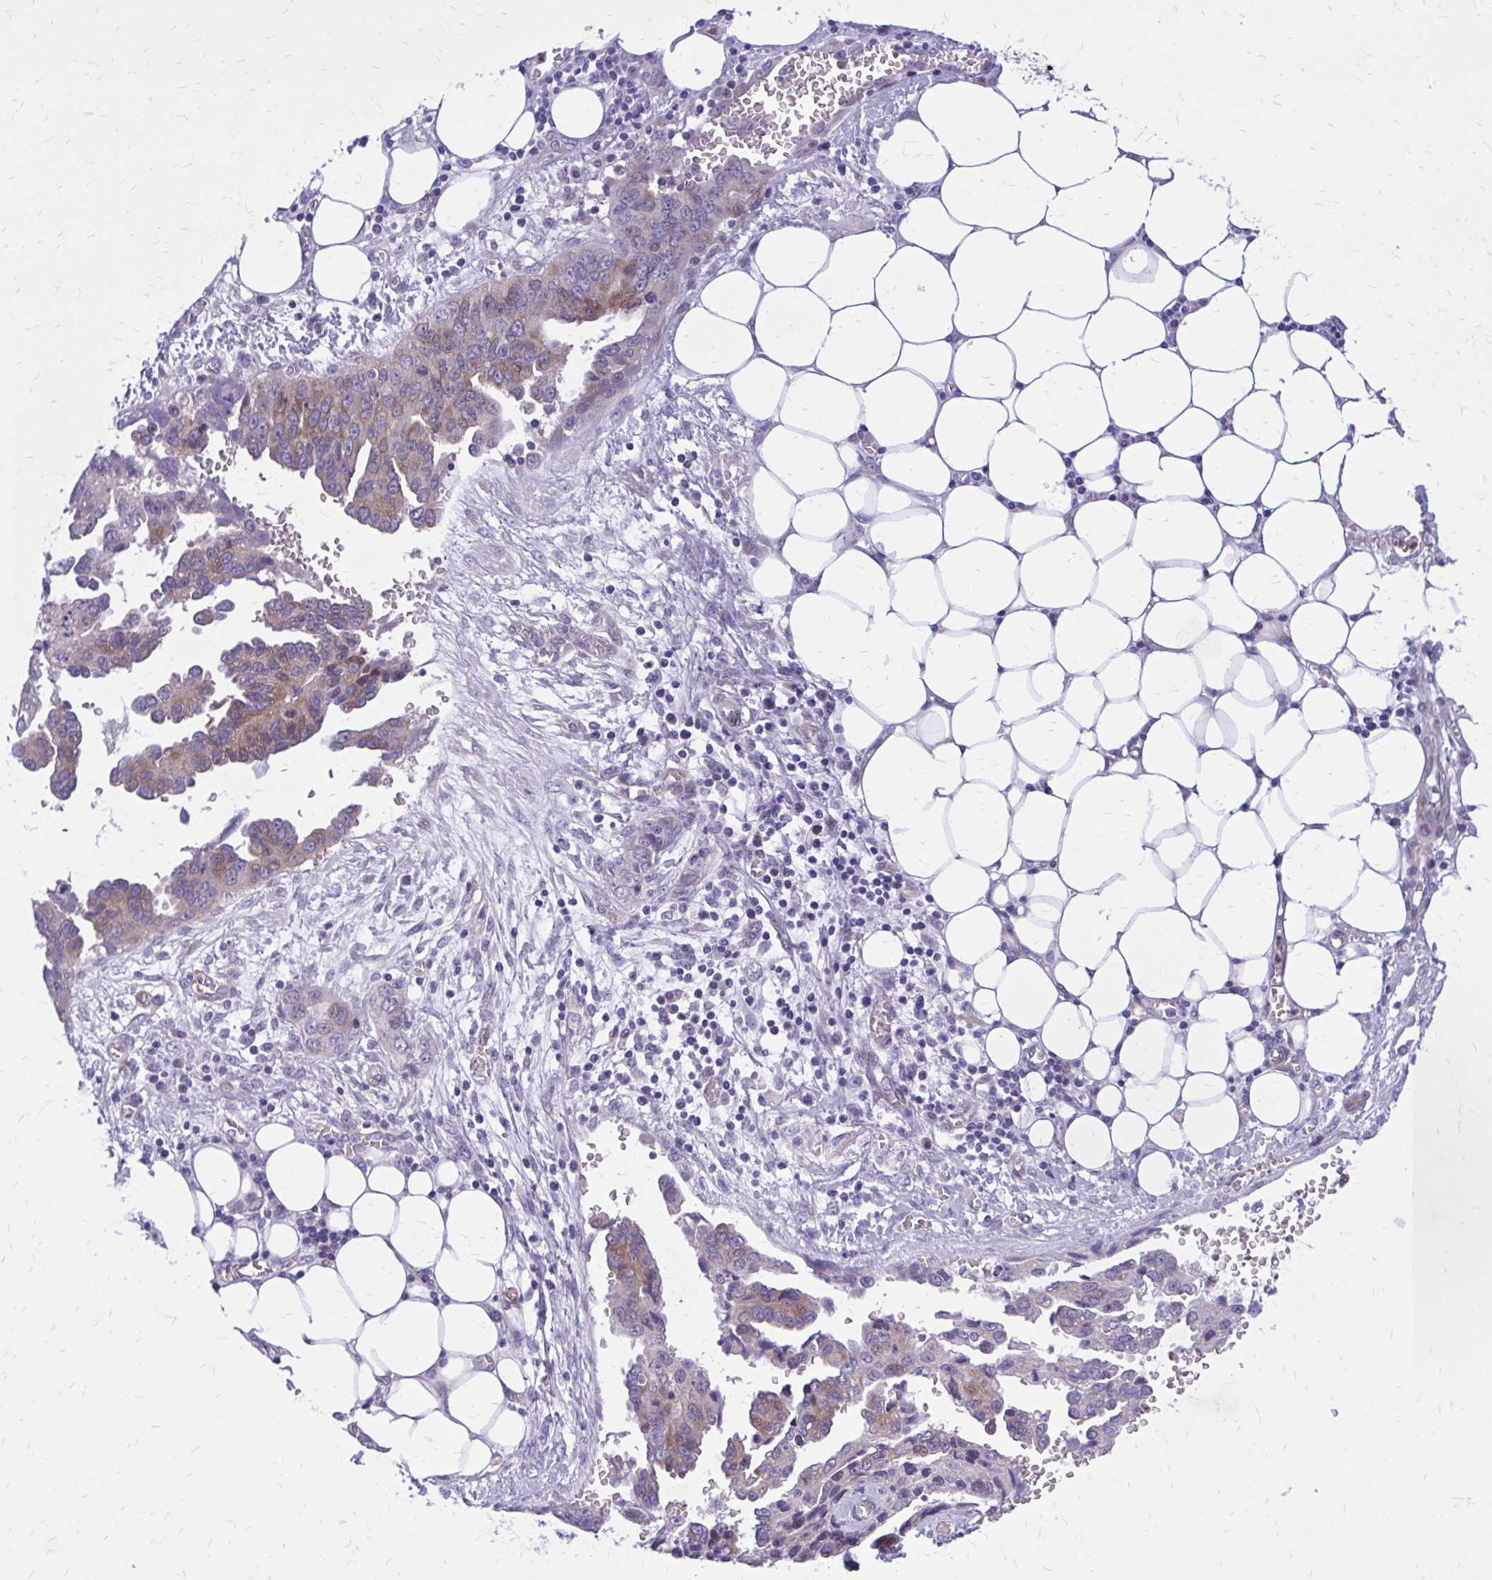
{"staining": {"intensity": "moderate", "quantity": "<25%", "location": "cytoplasmic/membranous"}, "tissue": "ovarian cancer", "cell_type": "Tumor cells", "image_type": "cancer", "snomed": [{"axis": "morphology", "description": "Cystadenocarcinoma, serous, NOS"}, {"axis": "topography", "description": "Ovary"}], "caption": "Human serous cystadenocarcinoma (ovarian) stained with a brown dye reveals moderate cytoplasmic/membranous positive expression in about <25% of tumor cells.", "gene": "ADAMTSL1", "patient": {"sex": "female", "age": 75}}